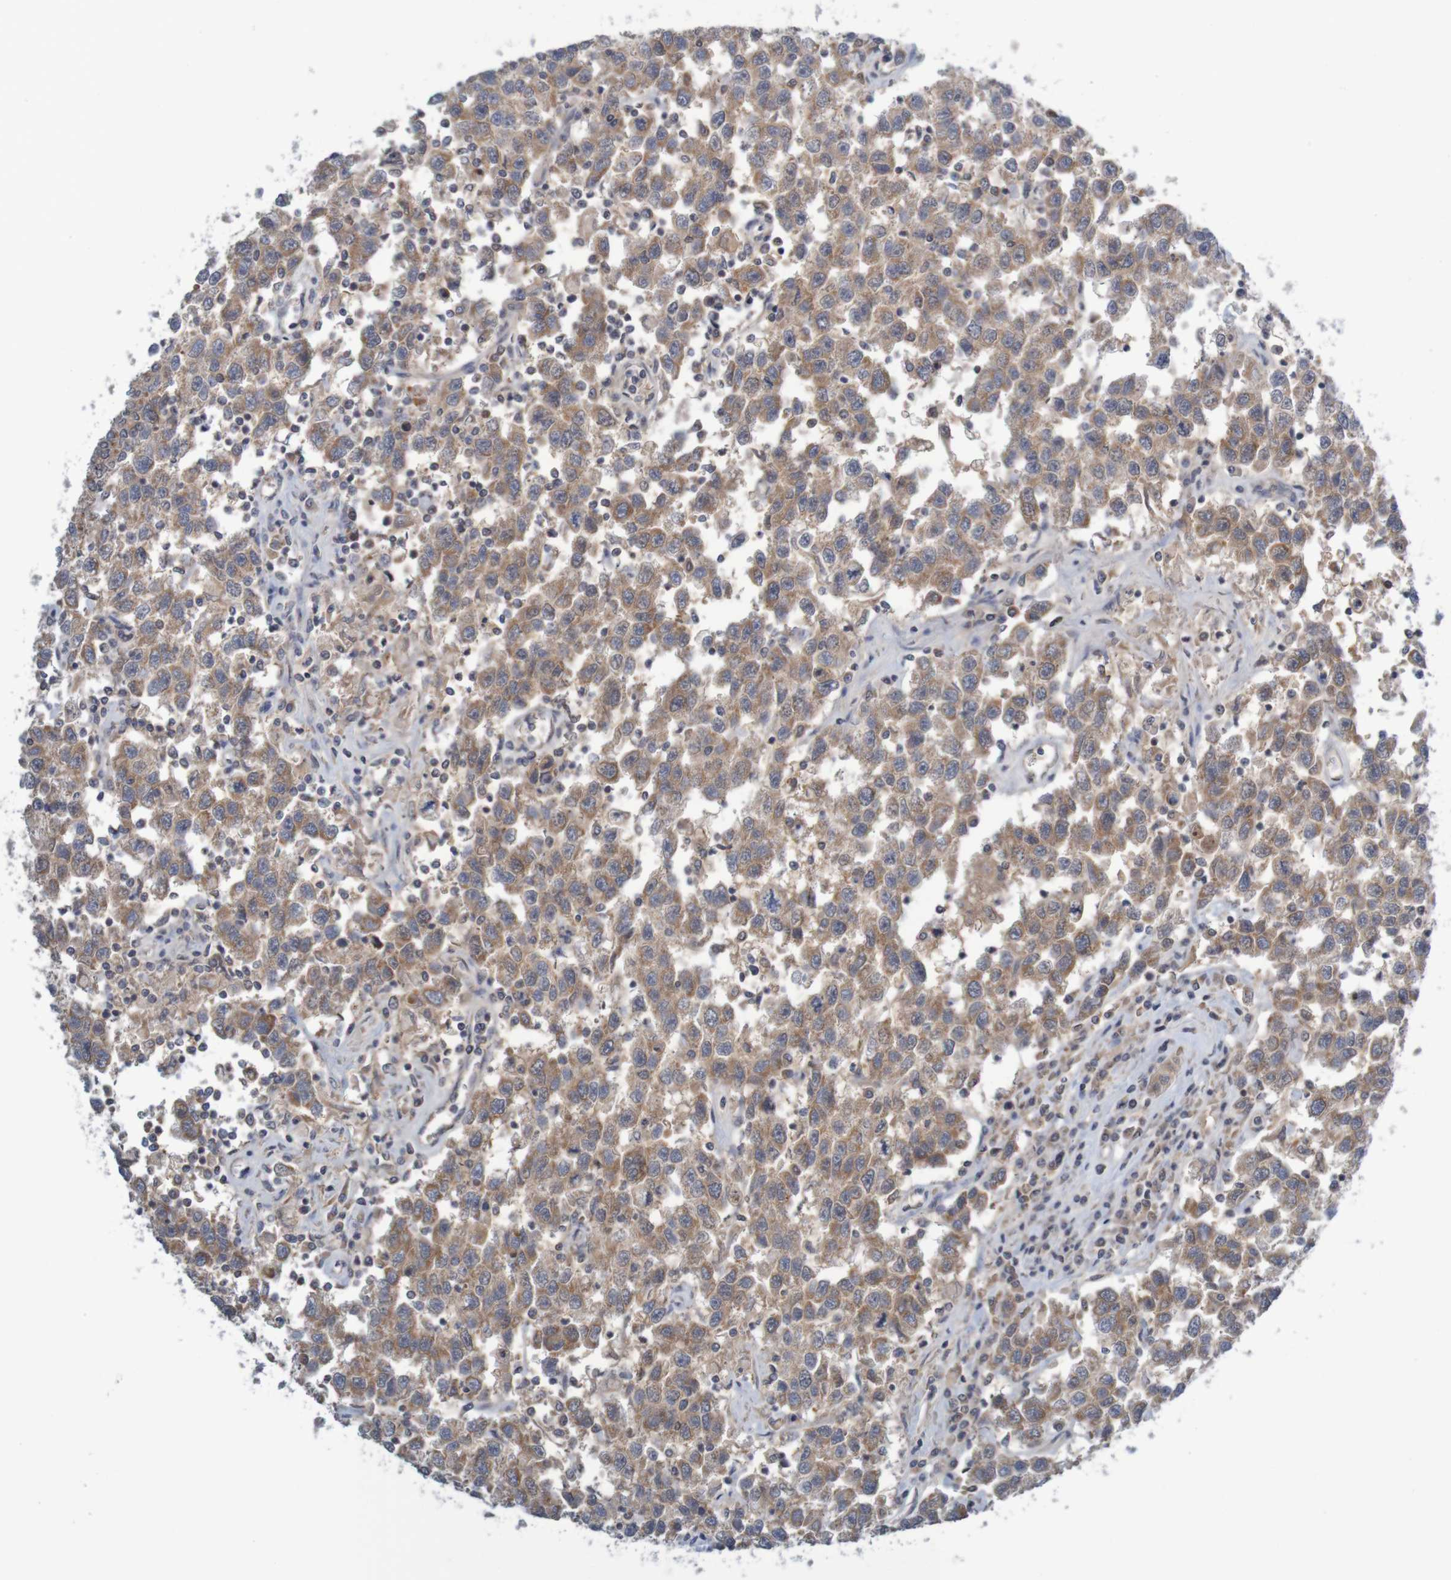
{"staining": {"intensity": "moderate", "quantity": ">75%", "location": "cytoplasmic/membranous"}, "tissue": "testis cancer", "cell_type": "Tumor cells", "image_type": "cancer", "snomed": [{"axis": "morphology", "description": "Seminoma, NOS"}, {"axis": "topography", "description": "Testis"}], "caption": "About >75% of tumor cells in human testis seminoma demonstrate moderate cytoplasmic/membranous protein expression as visualized by brown immunohistochemical staining.", "gene": "ANKK1", "patient": {"sex": "male", "age": 41}}